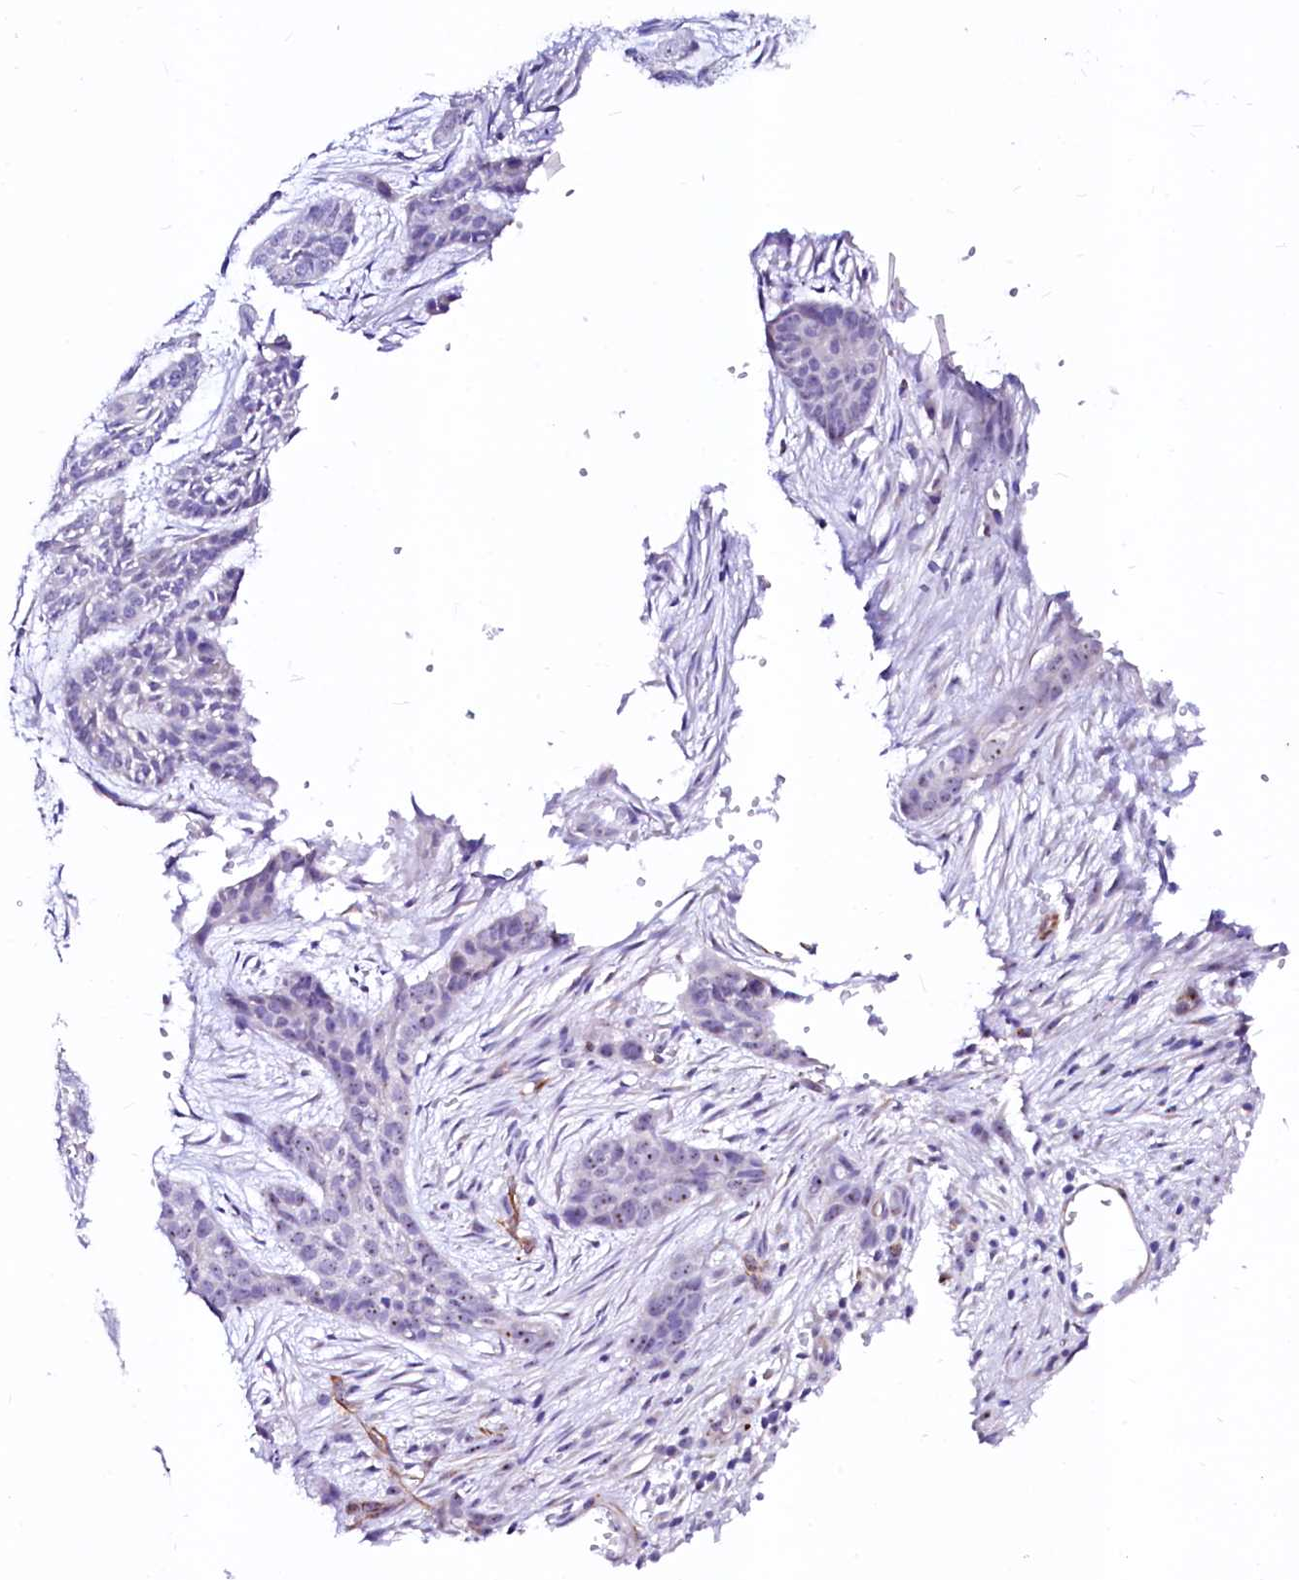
{"staining": {"intensity": "weak", "quantity": "<25%", "location": "nuclear"}, "tissue": "skin cancer", "cell_type": "Tumor cells", "image_type": "cancer", "snomed": [{"axis": "morphology", "description": "Basal cell carcinoma"}, {"axis": "topography", "description": "Skin"}], "caption": "There is no significant staining in tumor cells of skin cancer. (DAB IHC visualized using brightfield microscopy, high magnification).", "gene": "SFR1", "patient": {"sex": "female", "age": 64}}